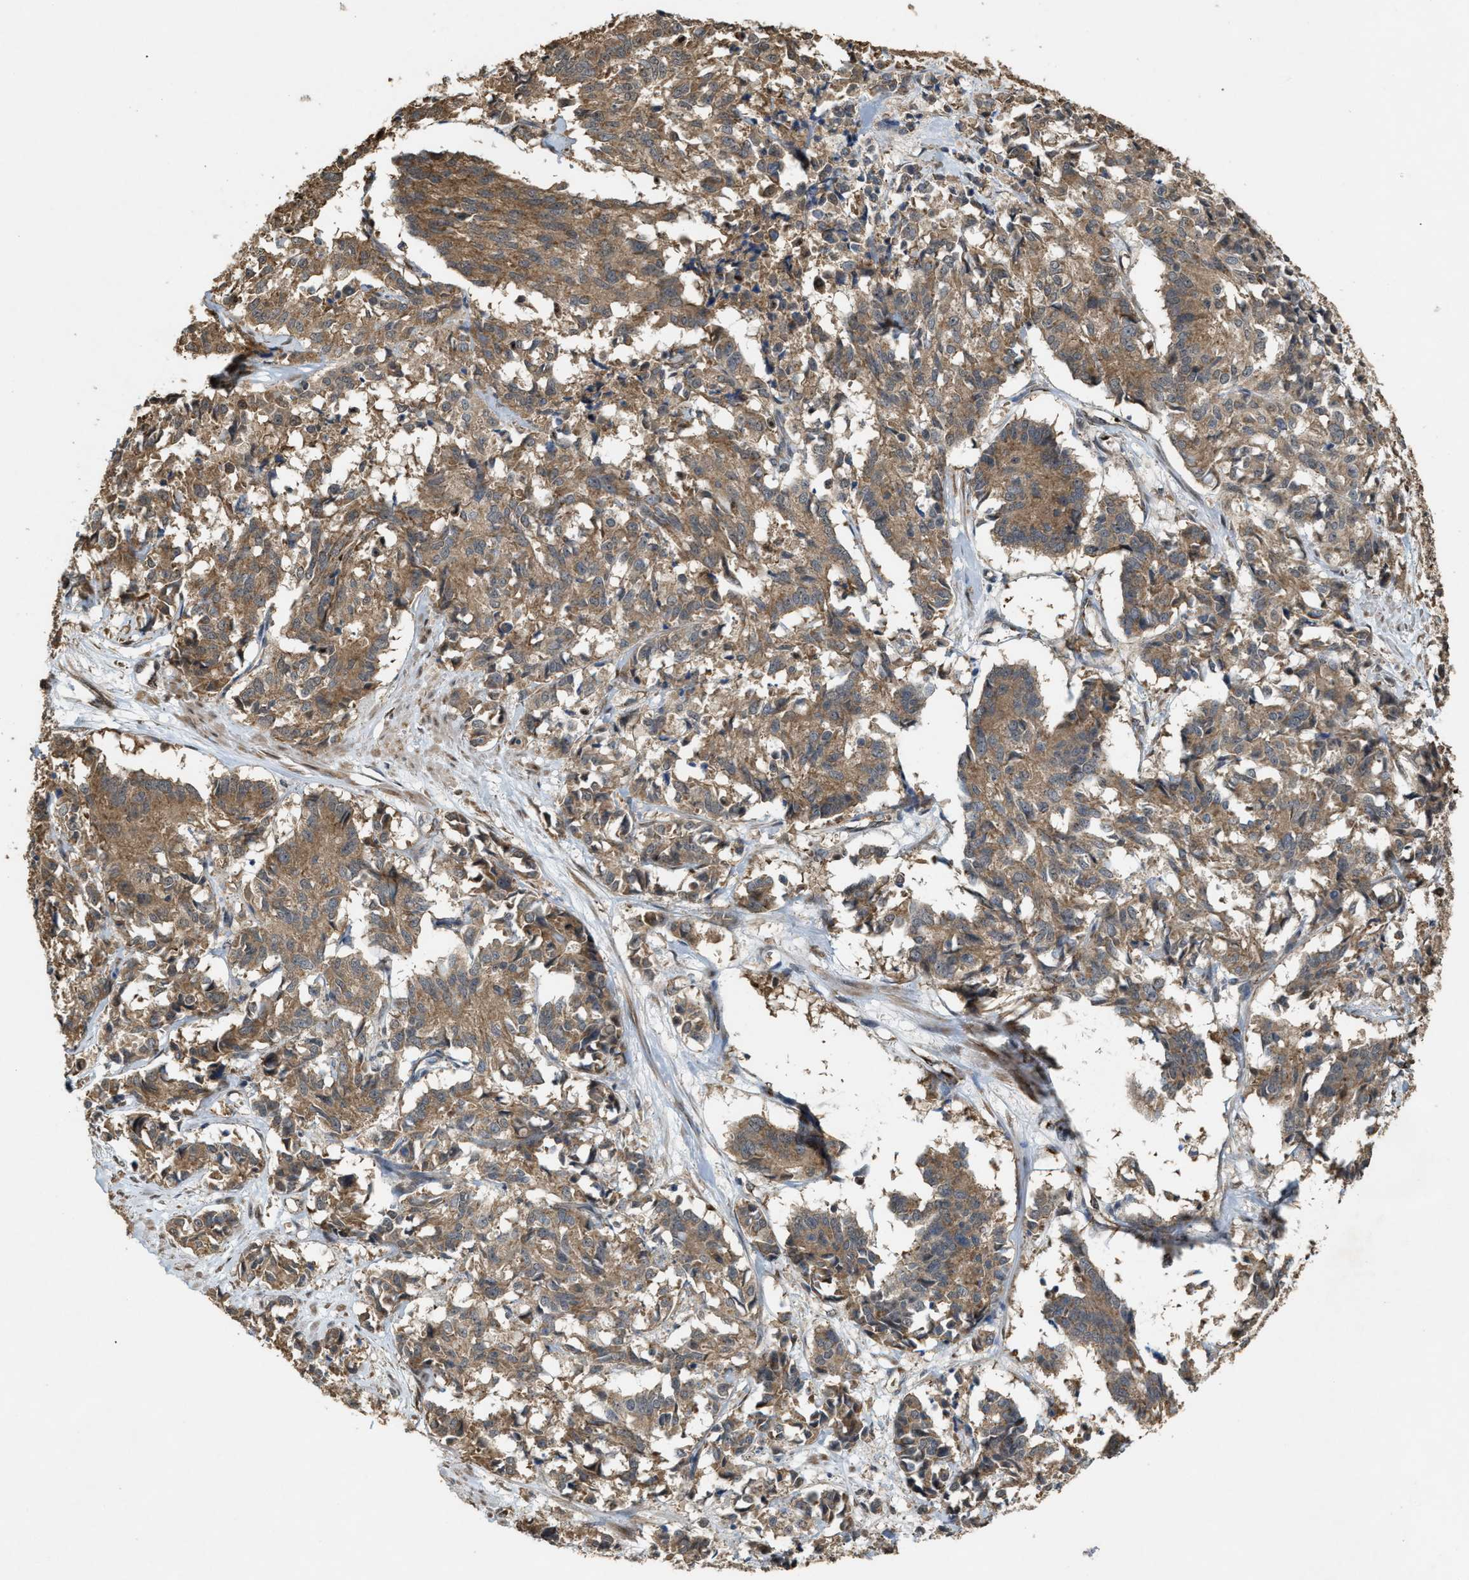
{"staining": {"intensity": "moderate", "quantity": ">75%", "location": "cytoplasmic/membranous"}, "tissue": "cervical cancer", "cell_type": "Tumor cells", "image_type": "cancer", "snomed": [{"axis": "morphology", "description": "Squamous cell carcinoma, NOS"}, {"axis": "topography", "description": "Cervix"}], "caption": "Approximately >75% of tumor cells in human cervical squamous cell carcinoma show moderate cytoplasmic/membranous protein expression as visualized by brown immunohistochemical staining.", "gene": "ARHGEF5", "patient": {"sex": "female", "age": 35}}